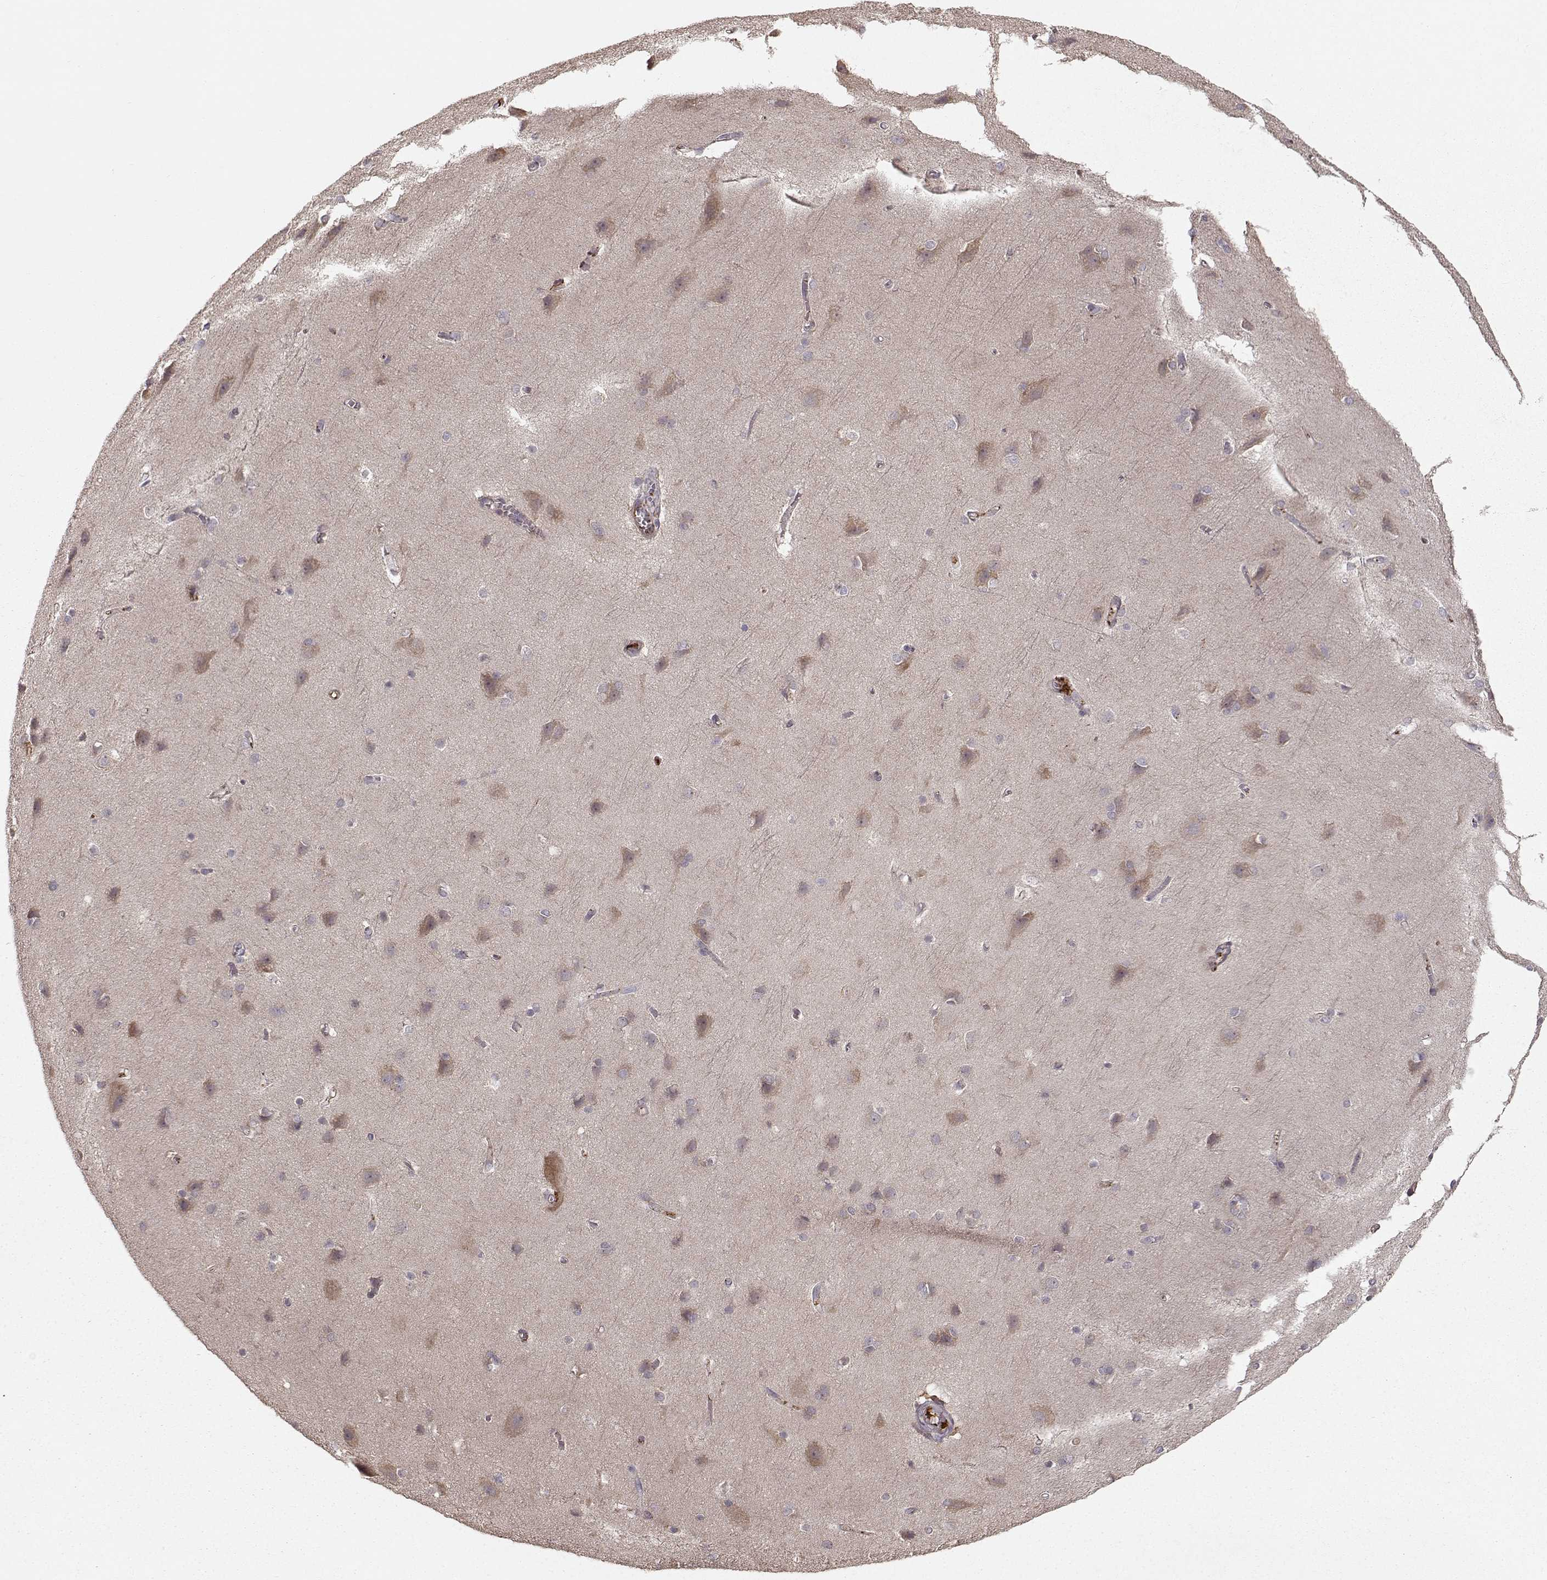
{"staining": {"intensity": "negative", "quantity": "none", "location": "none"}, "tissue": "cerebral cortex", "cell_type": "Endothelial cells", "image_type": "normal", "snomed": [{"axis": "morphology", "description": "Normal tissue, NOS"}, {"axis": "topography", "description": "Cerebral cortex"}], "caption": "Protein analysis of normal cerebral cortex reveals no significant expression in endothelial cells. (Brightfield microscopy of DAB (3,3'-diaminobenzidine) immunohistochemistry (IHC) at high magnification).", "gene": "WNT6", "patient": {"sex": "male", "age": 37}}